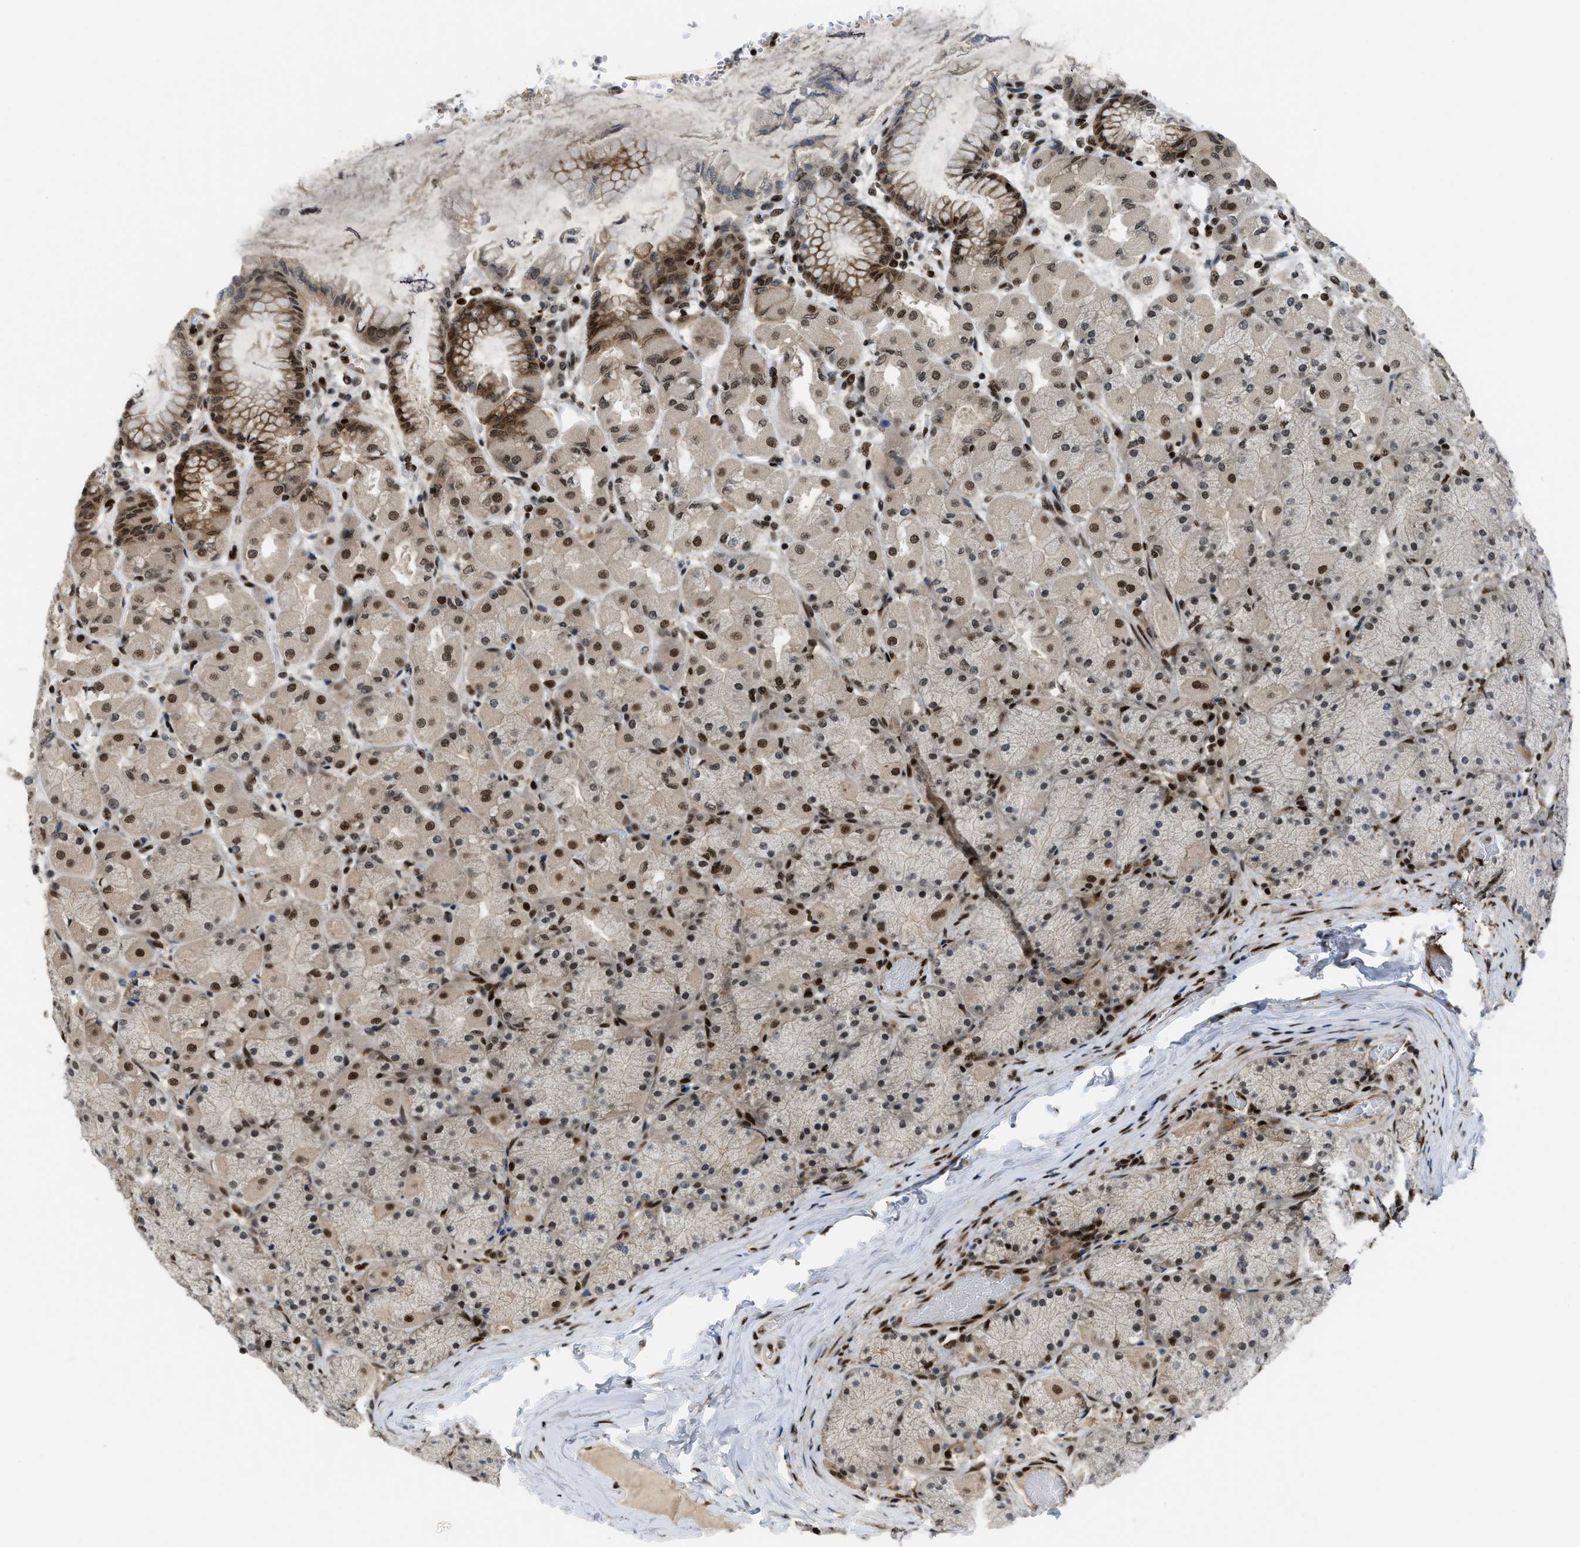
{"staining": {"intensity": "strong", "quantity": "25%-75%", "location": "cytoplasmic/membranous,nuclear"}, "tissue": "stomach", "cell_type": "Glandular cells", "image_type": "normal", "snomed": [{"axis": "morphology", "description": "Normal tissue, NOS"}, {"axis": "topography", "description": "Stomach, upper"}], "caption": "Glandular cells reveal strong cytoplasmic/membranous,nuclear positivity in approximately 25%-75% of cells in benign stomach. (IHC, brightfield microscopy, high magnification).", "gene": "RFX5", "patient": {"sex": "female", "age": 56}}